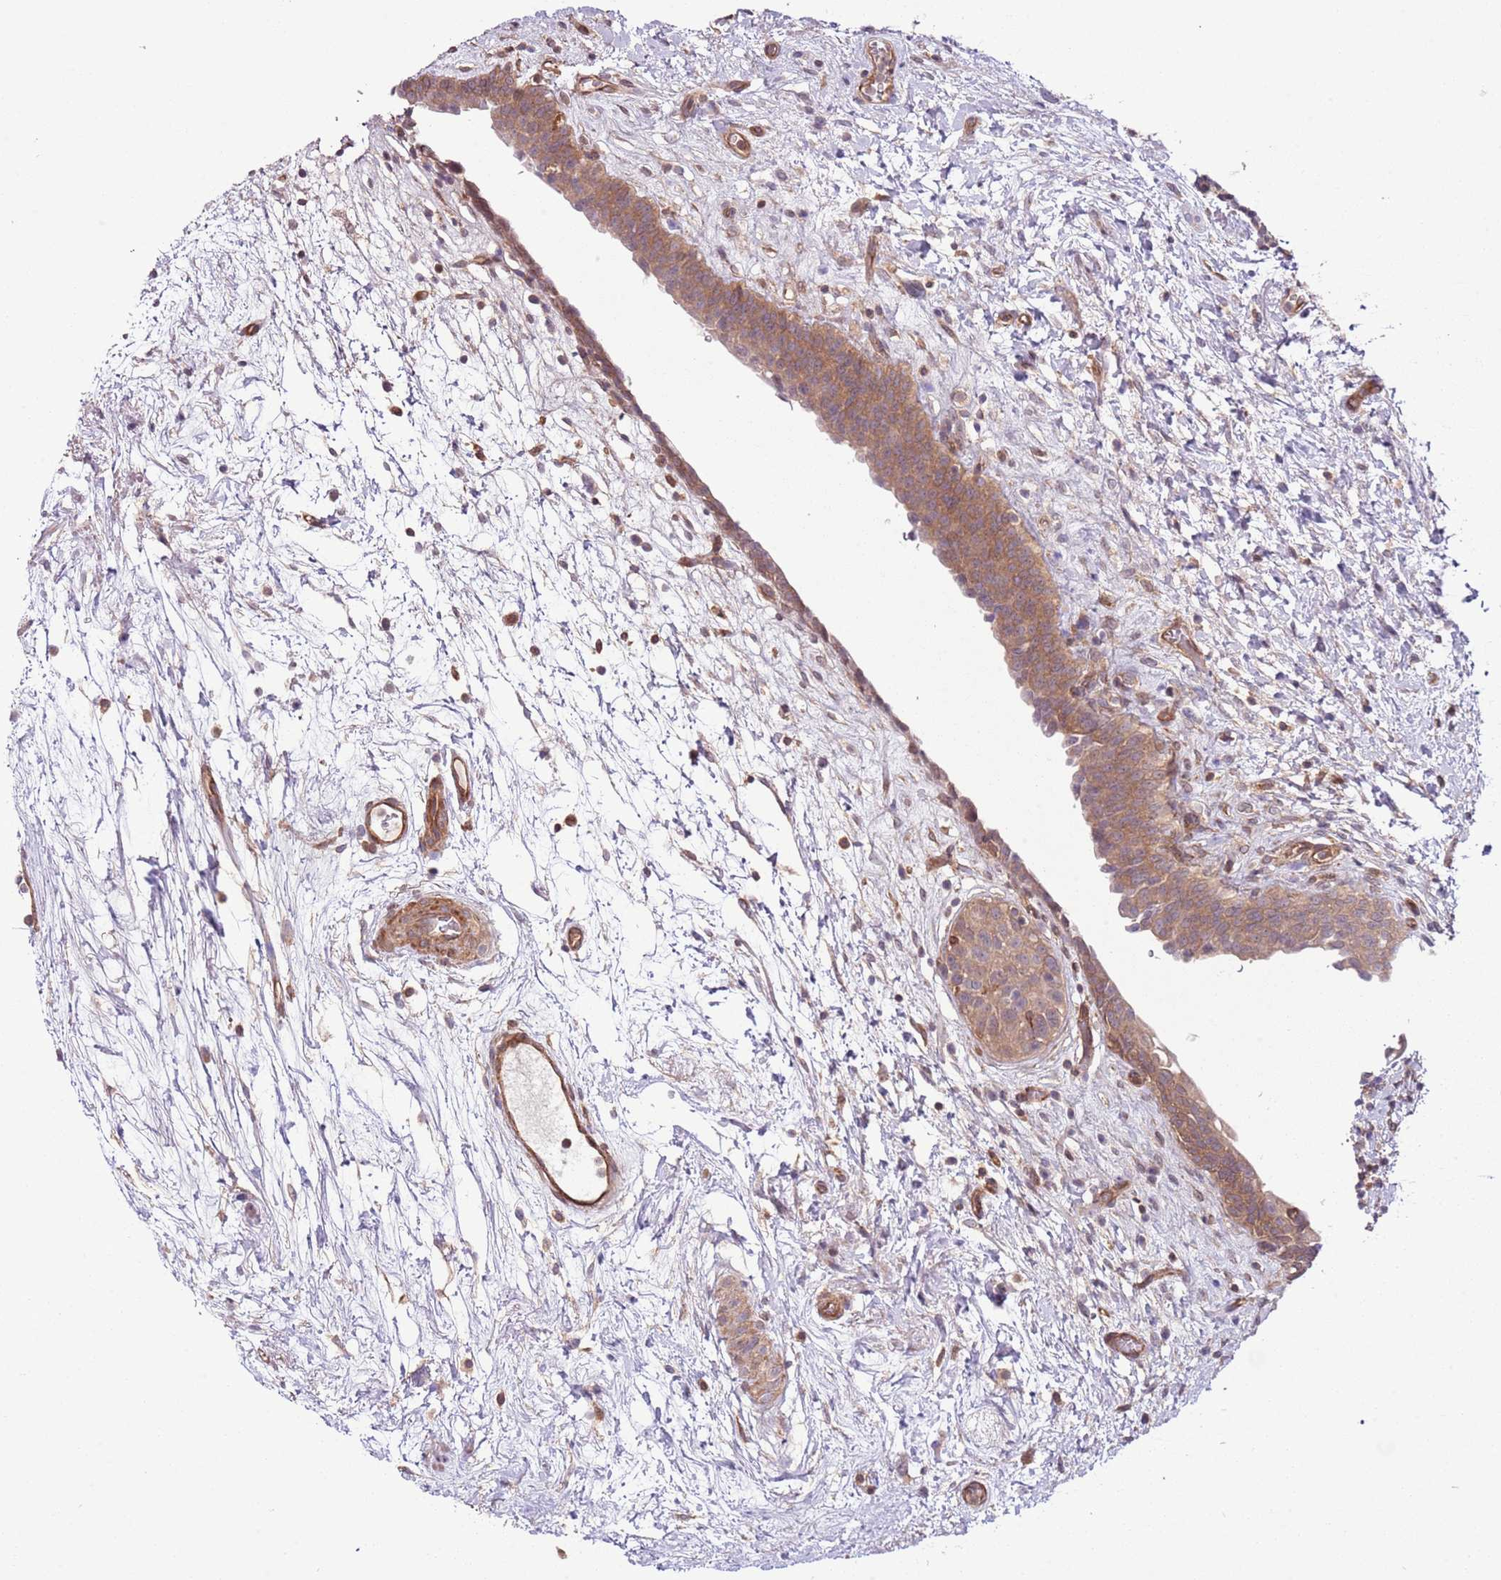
{"staining": {"intensity": "moderate", "quantity": ">75%", "location": "cytoplasmic/membranous"}, "tissue": "urinary bladder", "cell_type": "Urothelial cells", "image_type": "normal", "snomed": [{"axis": "morphology", "description": "Normal tissue, NOS"}, {"axis": "topography", "description": "Urinary bladder"}], "caption": "A high-resolution photomicrograph shows immunohistochemistry (IHC) staining of normal urinary bladder, which shows moderate cytoplasmic/membranous expression in about >75% of urothelial cells.", "gene": "LPIN2", "patient": {"sex": "male", "age": 83}}